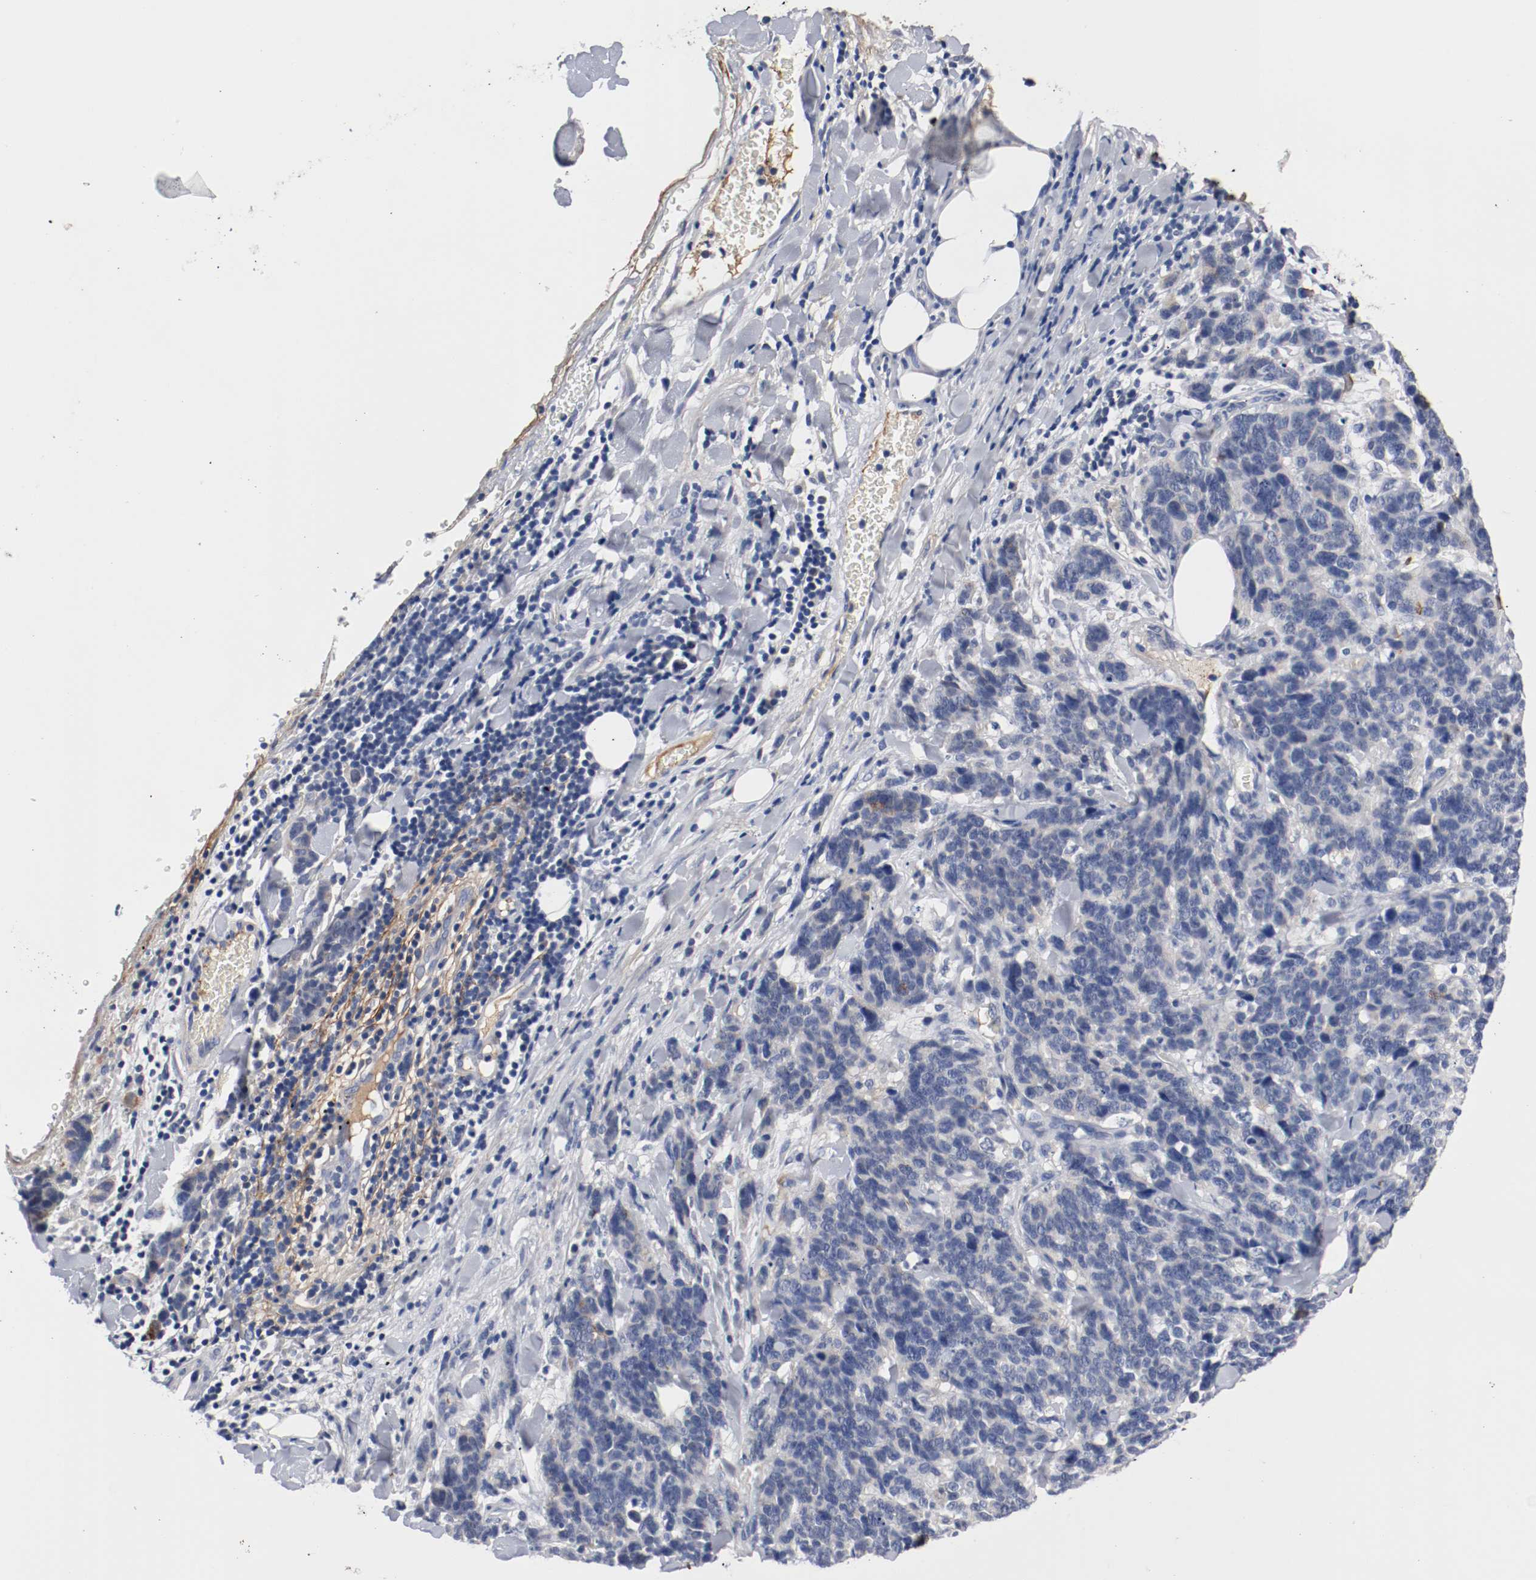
{"staining": {"intensity": "negative", "quantity": "none", "location": "none"}, "tissue": "lung cancer", "cell_type": "Tumor cells", "image_type": "cancer", "snomed": [{"axis": "morphology", "description": "Neoplasm, malignant, NOS"}, {"axis": "topography", "description": "Lung"}], "caption": "This is an IHC histopathology image of neoplasm (malignant) (lung). There is no staining in tumor cells.", "gene": "TNC", "patient": {"sex": "female", "age": 58}}